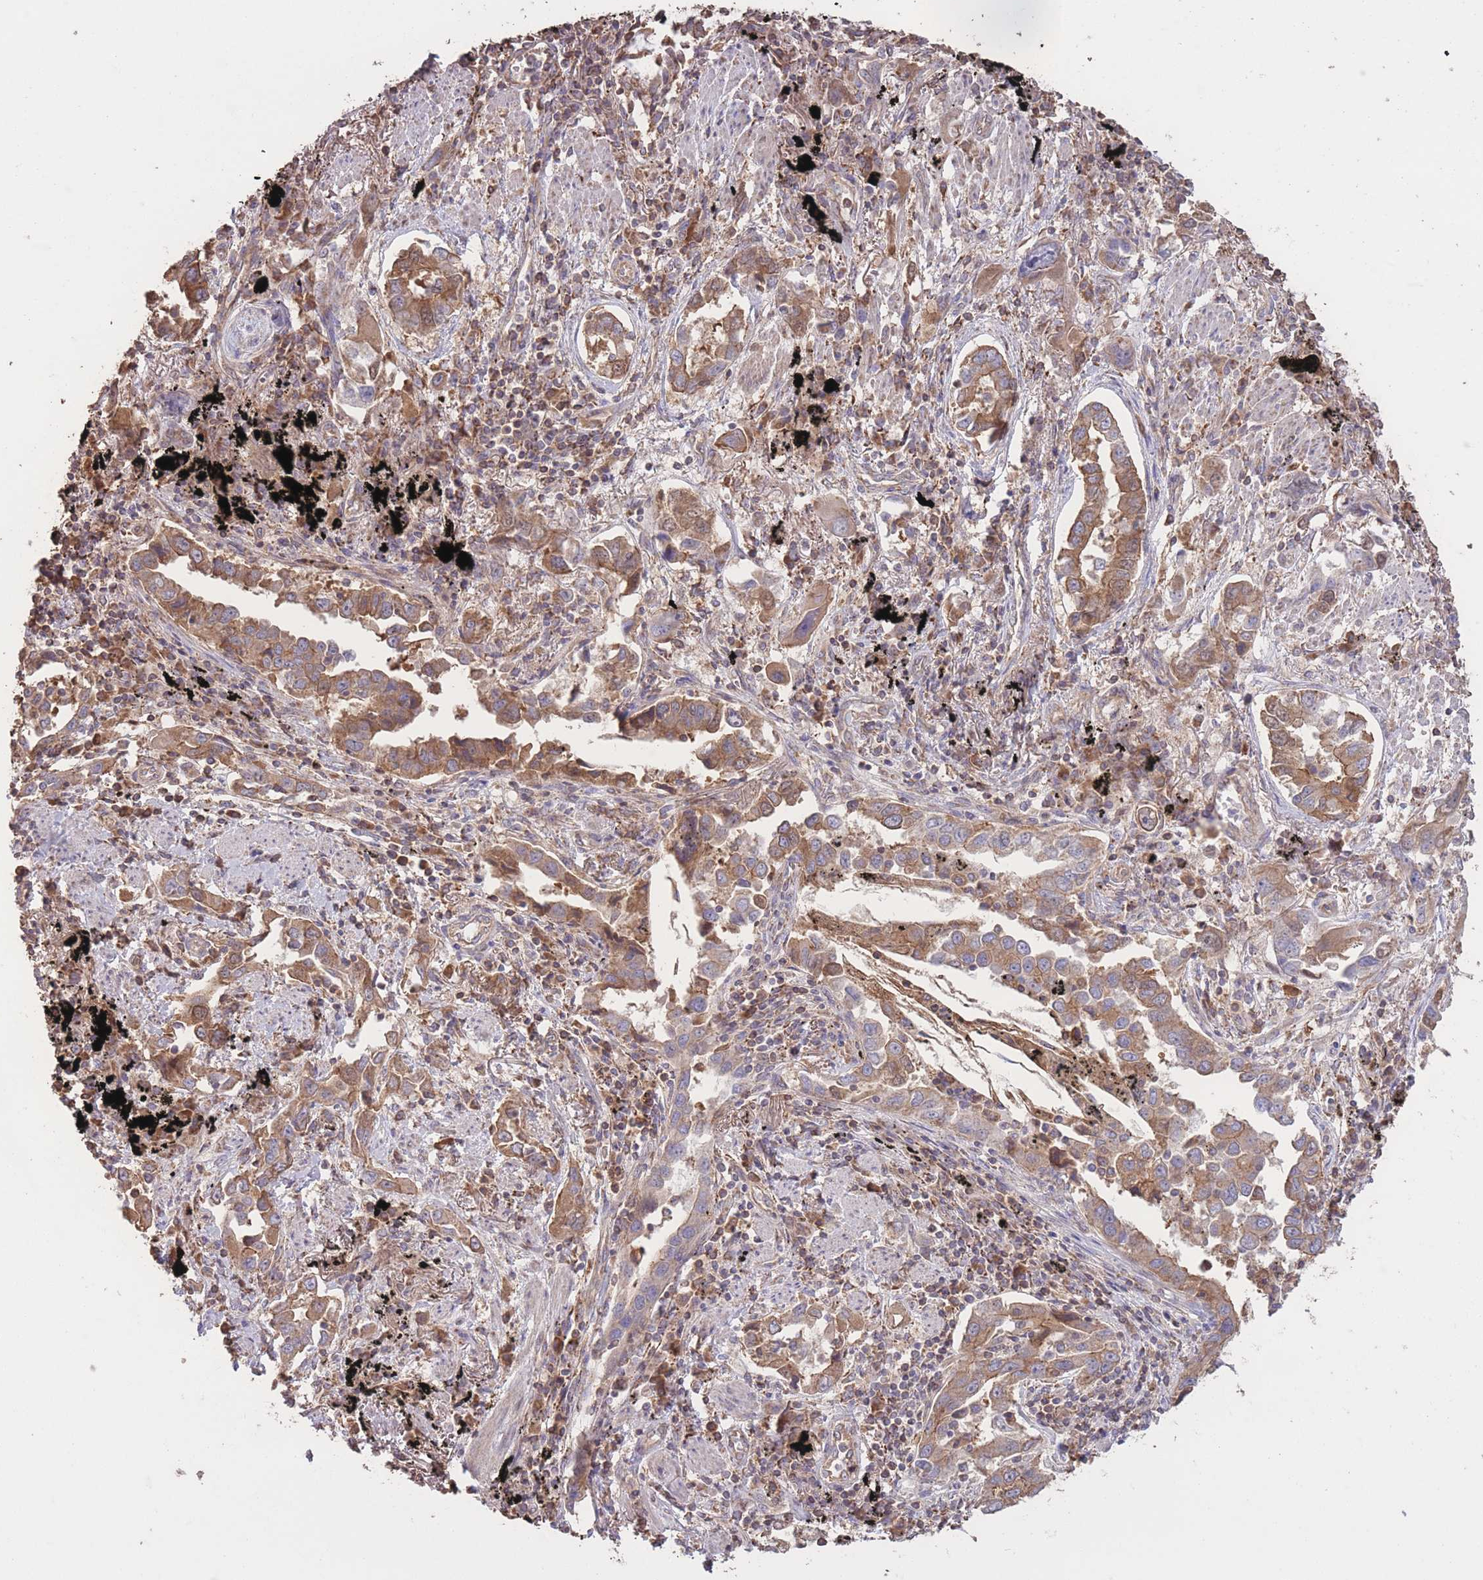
{"staining": {"intensity": "moderate", "quantity": ">75%", "location": "cytoplasmic/membranous"}, "tissue": "lung cancer", "cell_type": "Tumor cells", "image_type": "cancer", "snomed": [{"axis": "morphology", "description": "Adenocarcinoma, NOS"}, {"axis": "topography", "description": "Lung"}], "caption": "A micrograph of adenocarcinoma (lung) stained for a protein shows moderate cytoplasmic/membranous brown staining in tumor cells.", "gene": "EEF1AKMT1", "patient": {"sex": "male", "age": 67}}